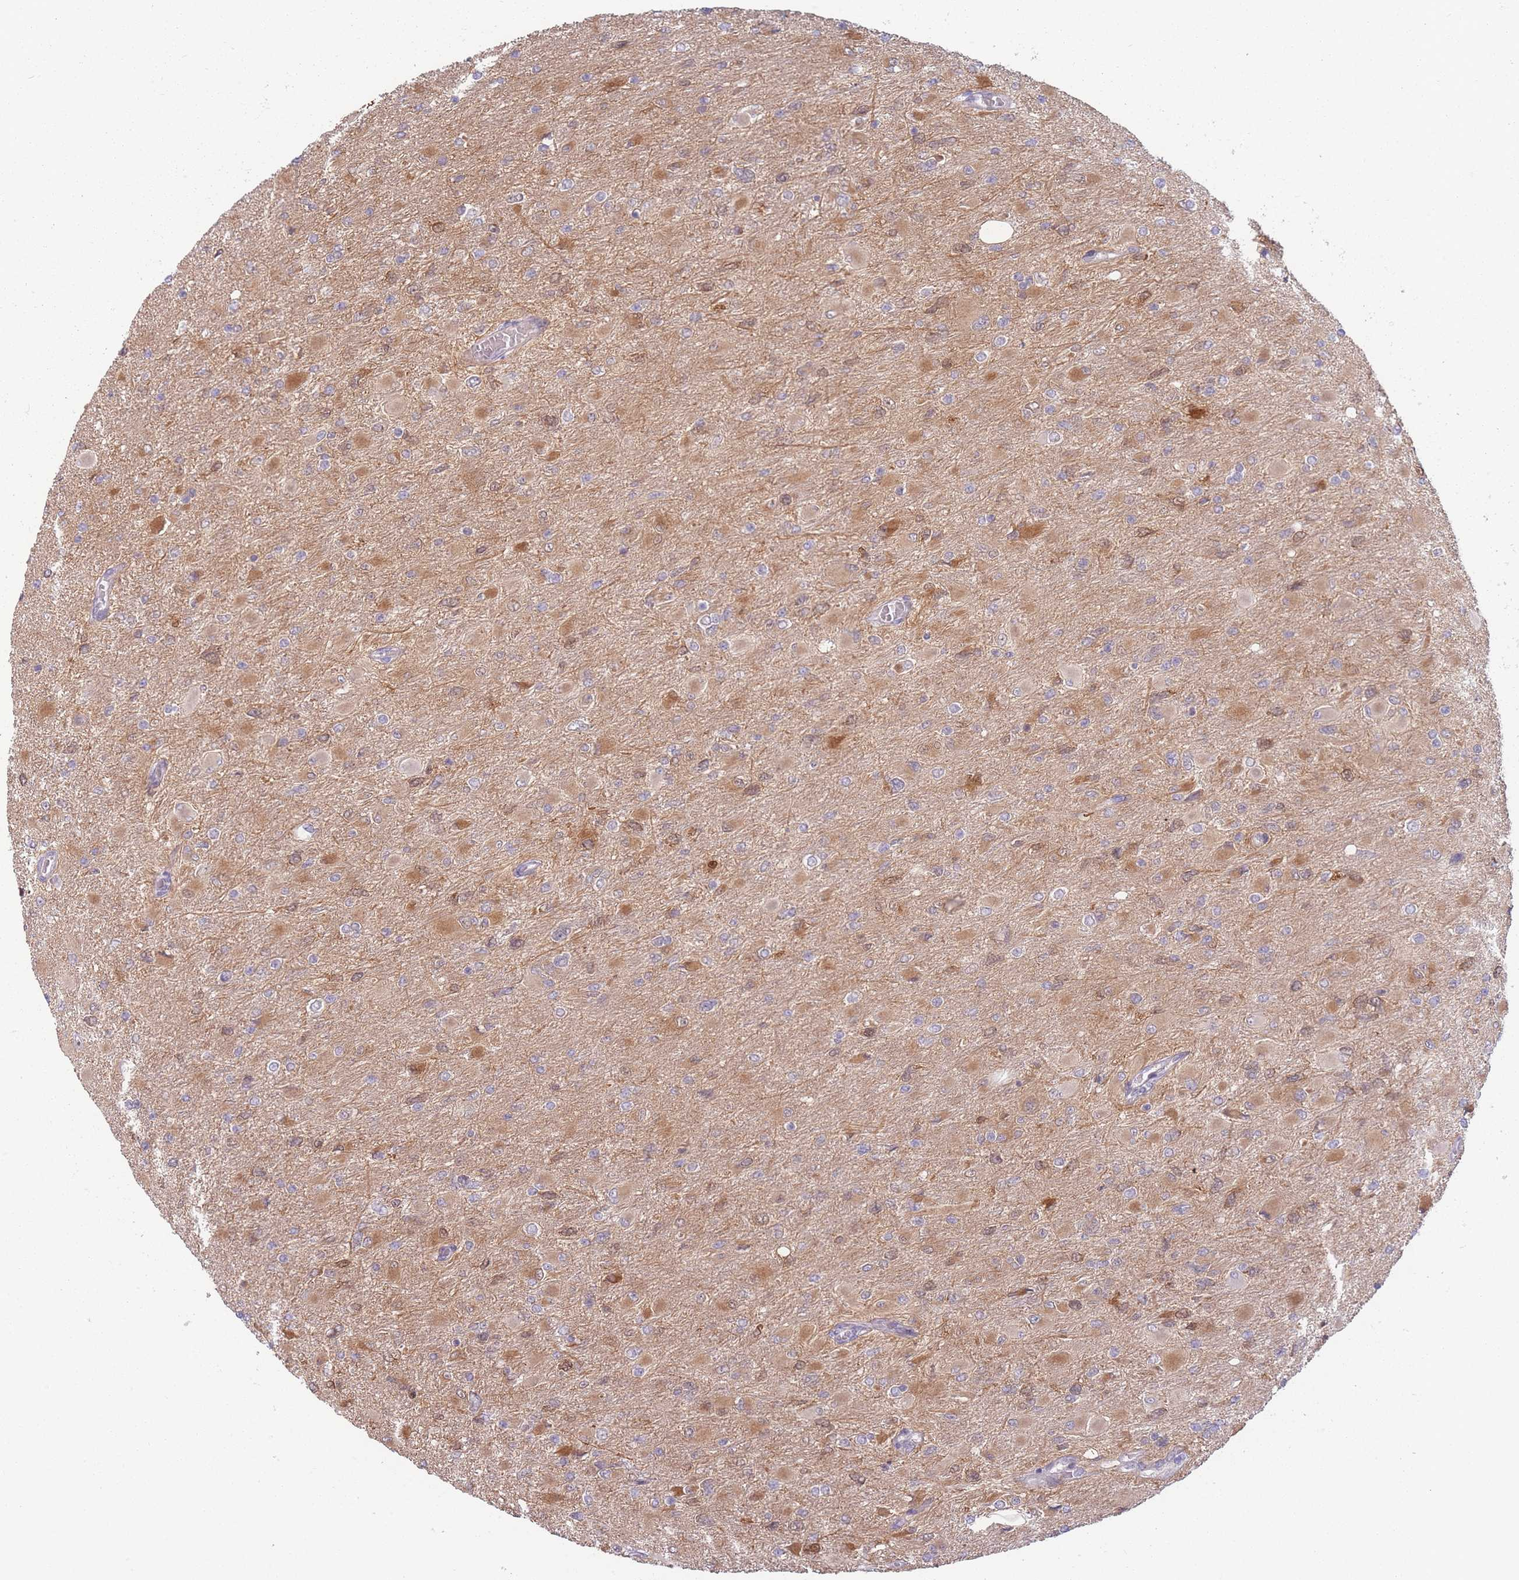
{"staining": {"intensity": "moderate", "quantity": "<25%", "location": "cytoplasmic/membranous"}, "tissue": "glioma", "cell_type": "Tumor cells", "image_type": "cancer", "snomed": [{"axis": "morphology", "description": "Glioma, malignant, High grade"}, {"axis": "topography", "description": "Cerebral cortex"}], "caption": "Immunohistochemical staining of human malignant glioma (high-grade) shows low levels of moderate cytoplasmic/membranous protein expression in approximately <25% of tumor cells. The staining is performed using DAB brown chromogen to label protein expression. The nuclei are counter-stained blue using hematoxylin.", "gene": "SPHKAP", "patient": {"sex": "female", "age": 36}}